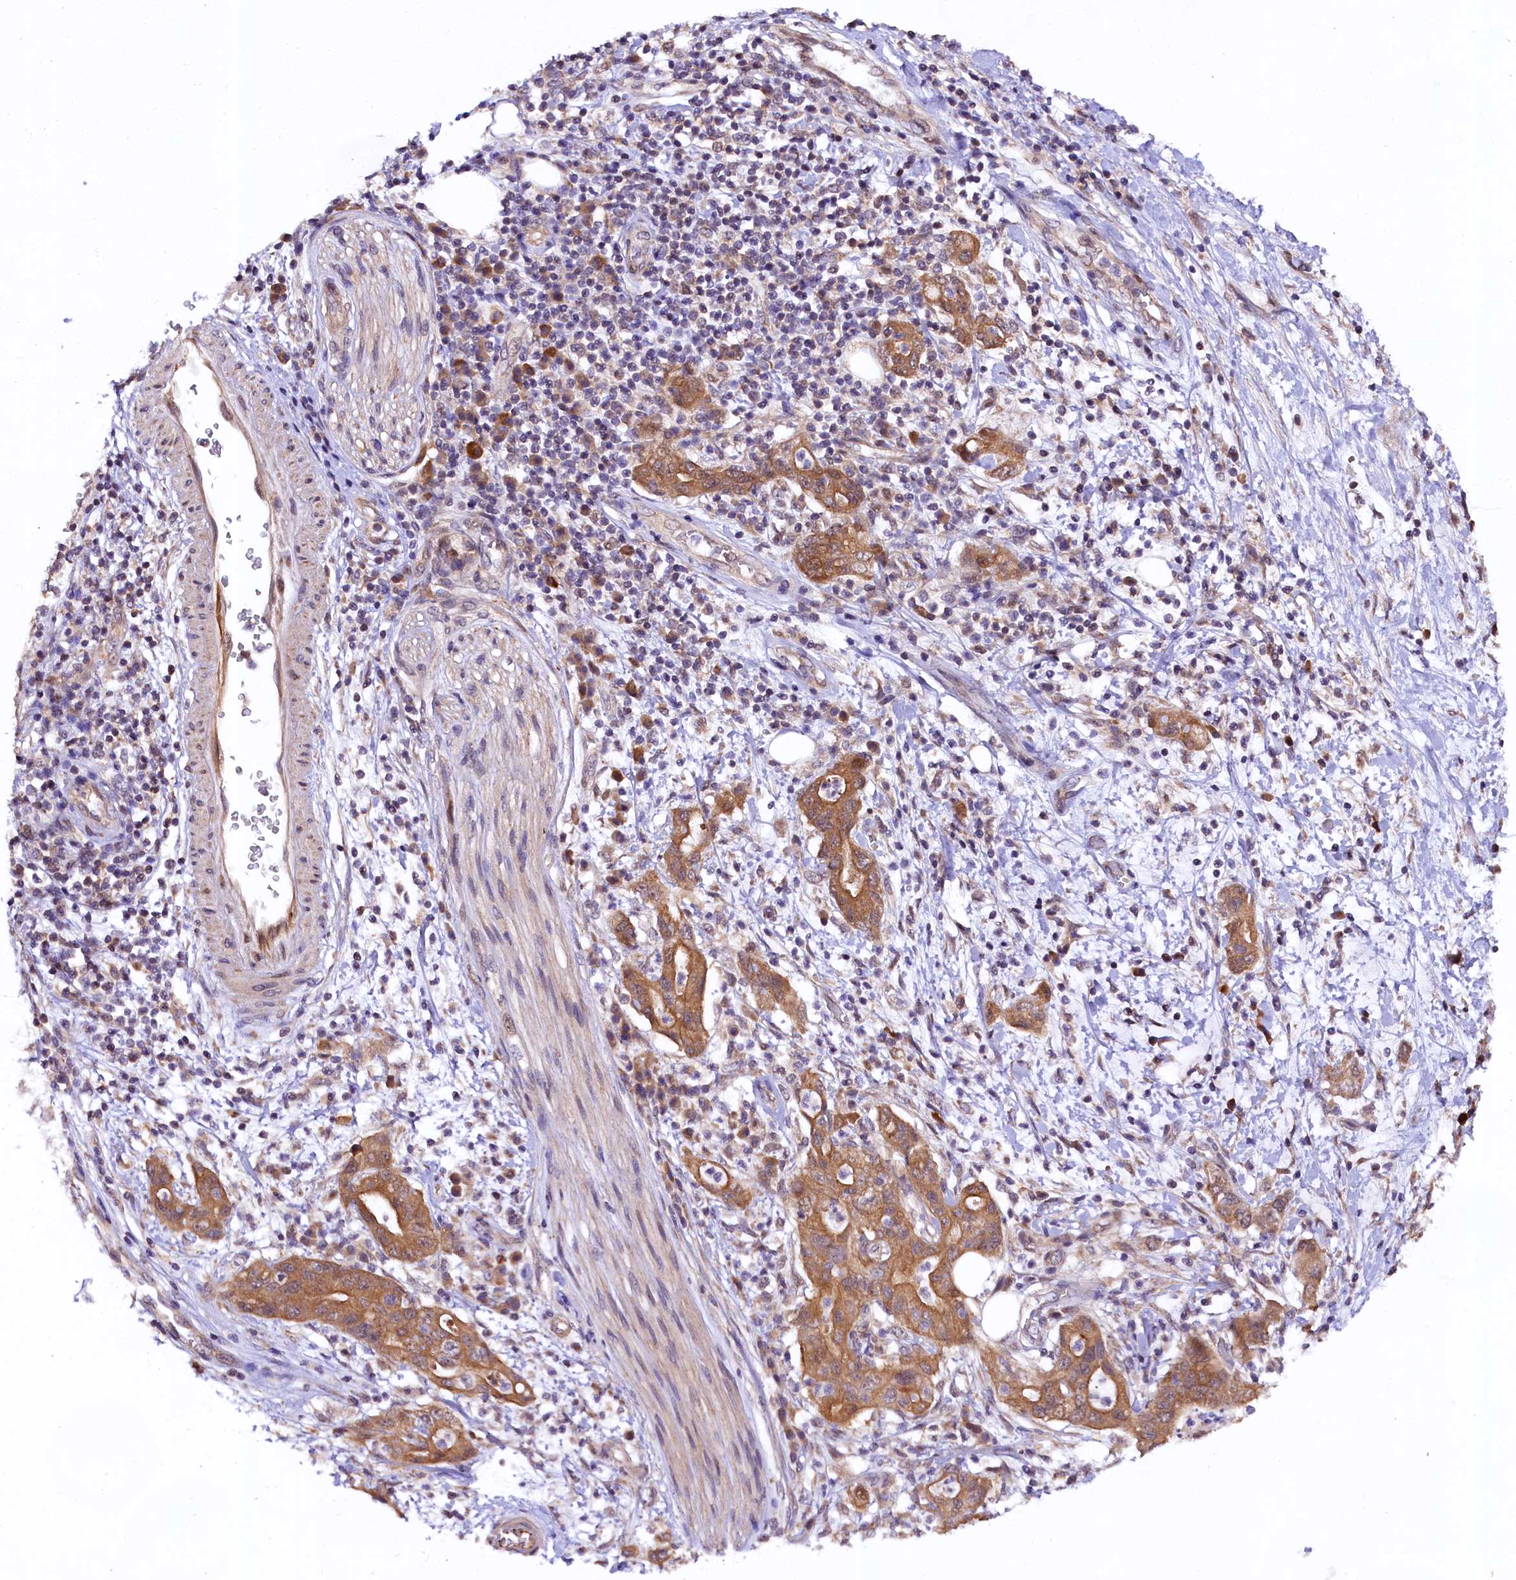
{"staining": {"intensity": "moderate", "quantity": ">75%", "location": "cytoplasmic/membranous"}, "tissue": "pancreatic cancer", "cell_type": "Tumor cells", "image_type": "cancer", "snomed": [{"axis": "morphology", "description": "Adenocarcinoma, NOS"}, {"axis": "topography", "description": "Pancreas"}], "caption": "There is medium levels of moderate cytoplasmic/membranous staining in tumor cells of pancreatic cancer, as demonstrated by immunohistochemical staining (brown color).", "gene": "DOHH", "patient": {"sex": "female", "age": 73}}